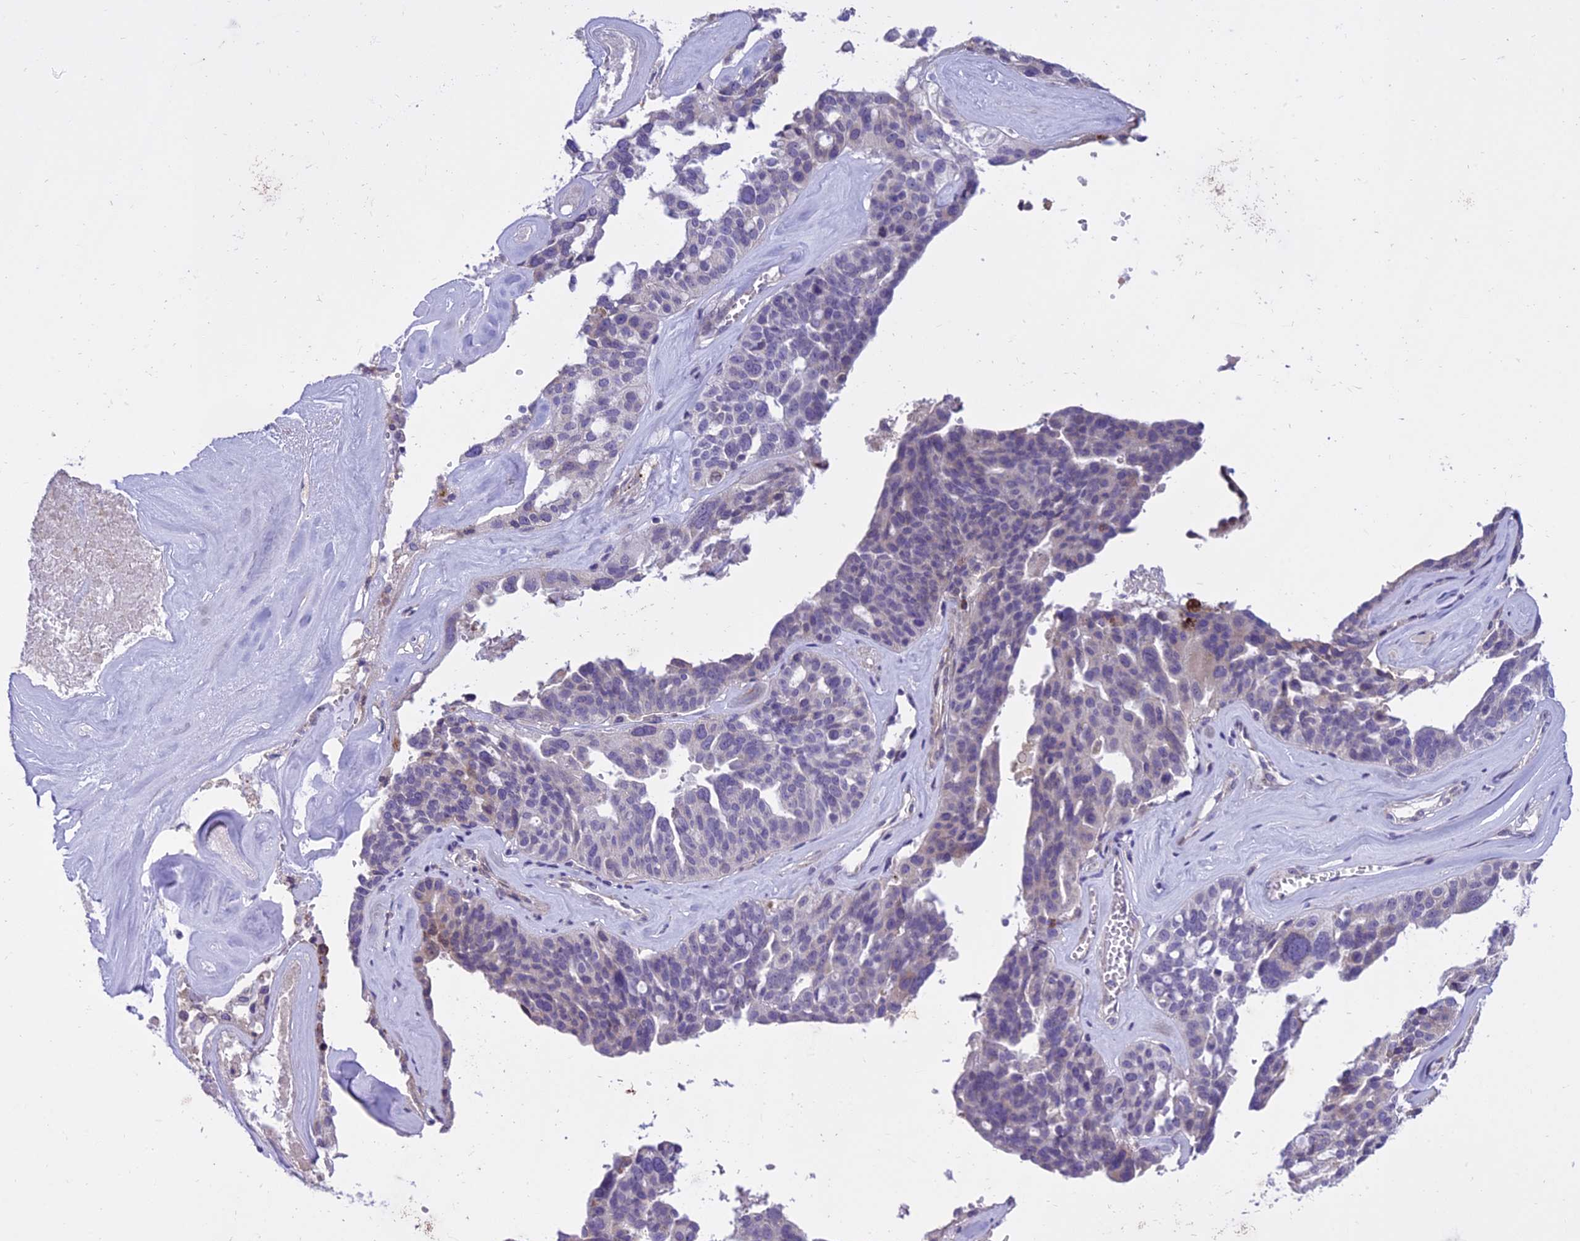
{"staining": {"intensity": "negative", "quantity": "none", "location": "none"}, "tissue": "ovarian cancer", "cell_type": "Tumor cells", "image_type": "cancer", "snomed": [{"axis": "morphology", "description": "Cystadenocarcinoma, serous, NOS"}, {"axis": "topography", "description": "Ovary"}], "caption": "Tumor cells show no significant protein staining in ovarian cancer.", "gene": "NEURL2", "patient": {"sex": "female", "age": 59}}